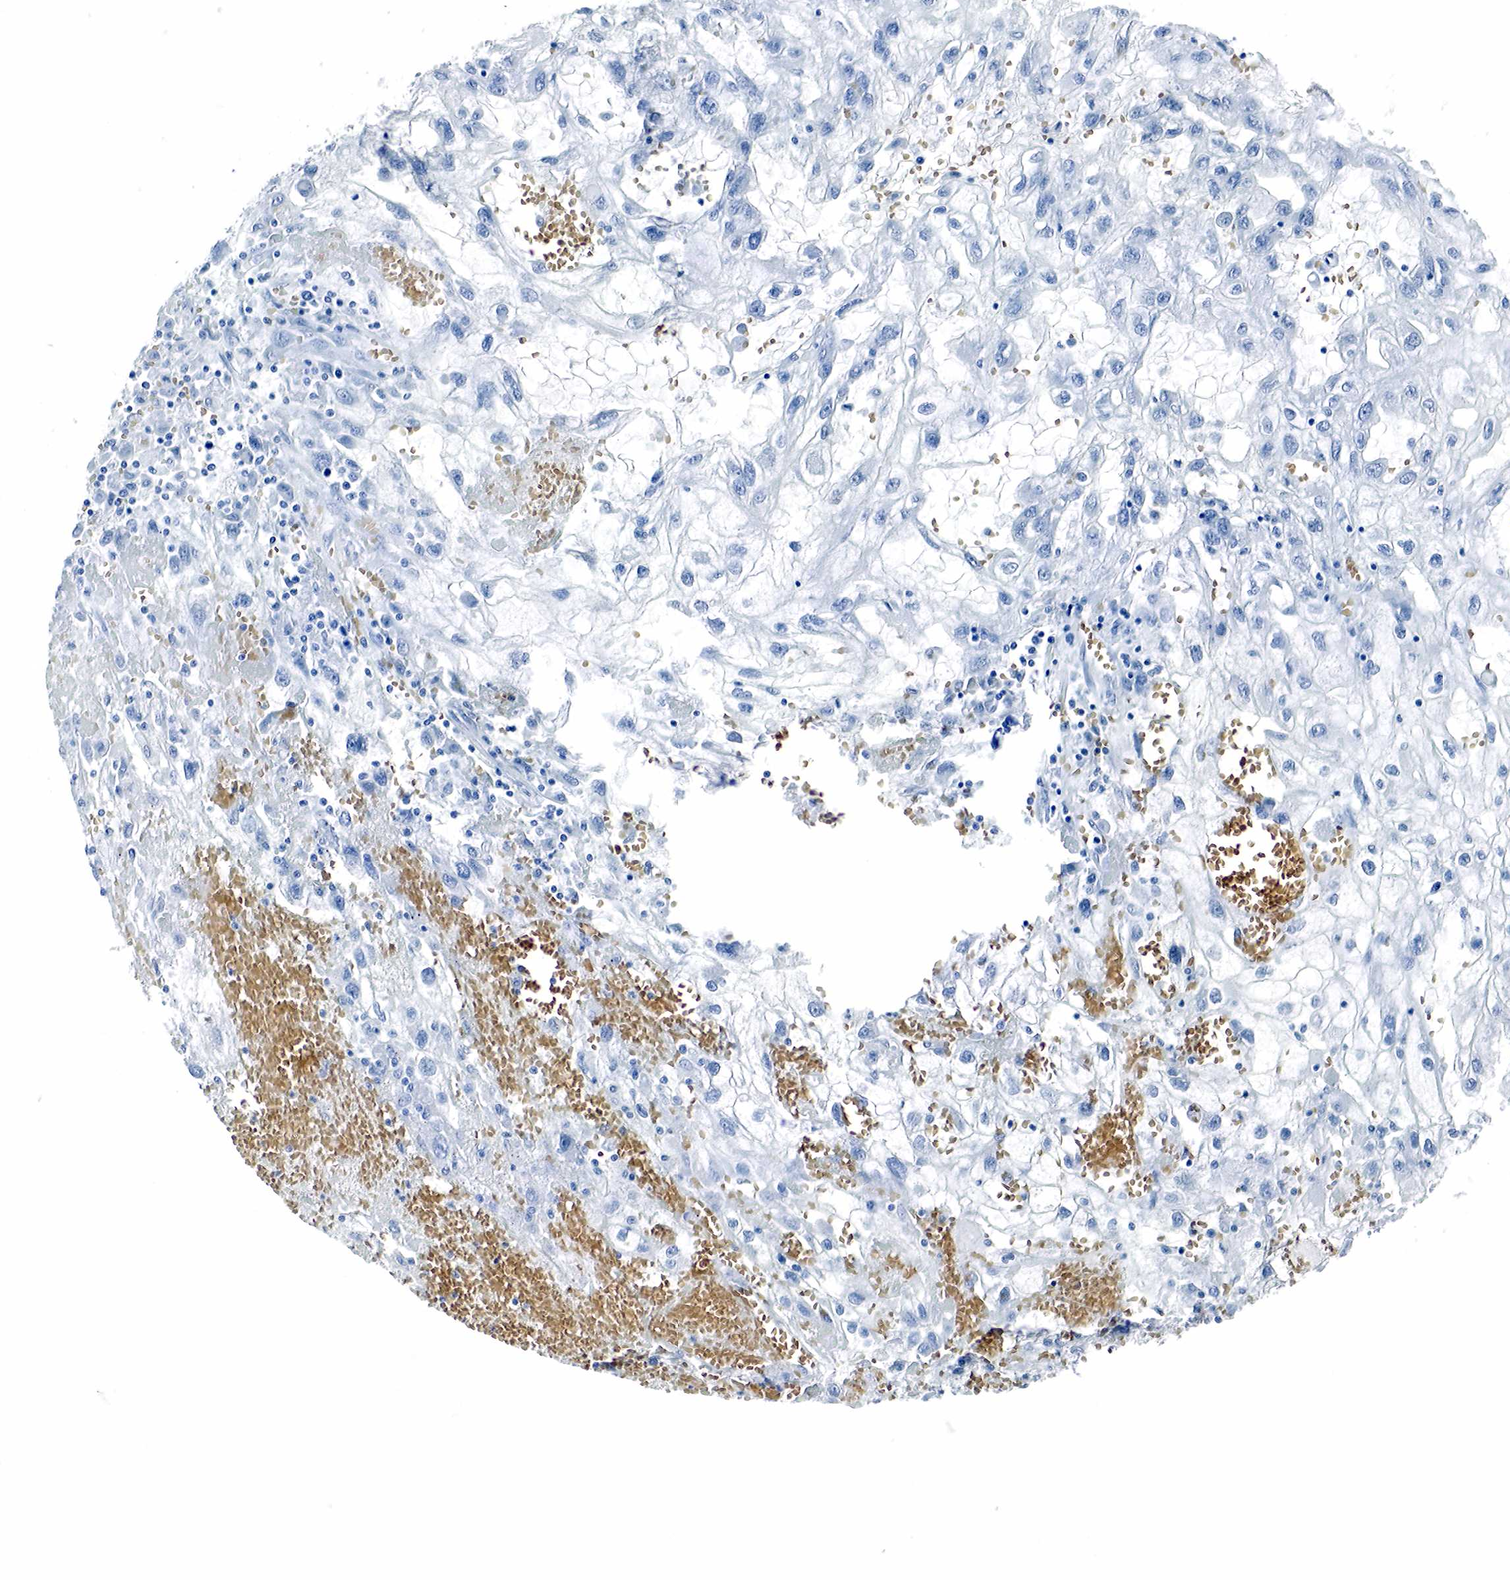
{"staining": {"intensity": "negative", "quantity": "none", "location": "none"}, "tissue": "renal cancer", "cell_type": "Tumor cells", "image_type": "cancer", "snomed": [{"axis": "morphology", "description": "Normal tissue, NOS"}, {"axis": "morphology", "description": "Adenocarcinoma, NOS"}, {"axis": "topography", "description": "Kidney"}], "caption": "This histopathology image is of renal cancer stained with IHC to label a protein in brown with the nuclei are counter-stained blue. There is no expression in tumor cells.", "gene": "GAST", "patient": {"sex": "male", "age": 71}}